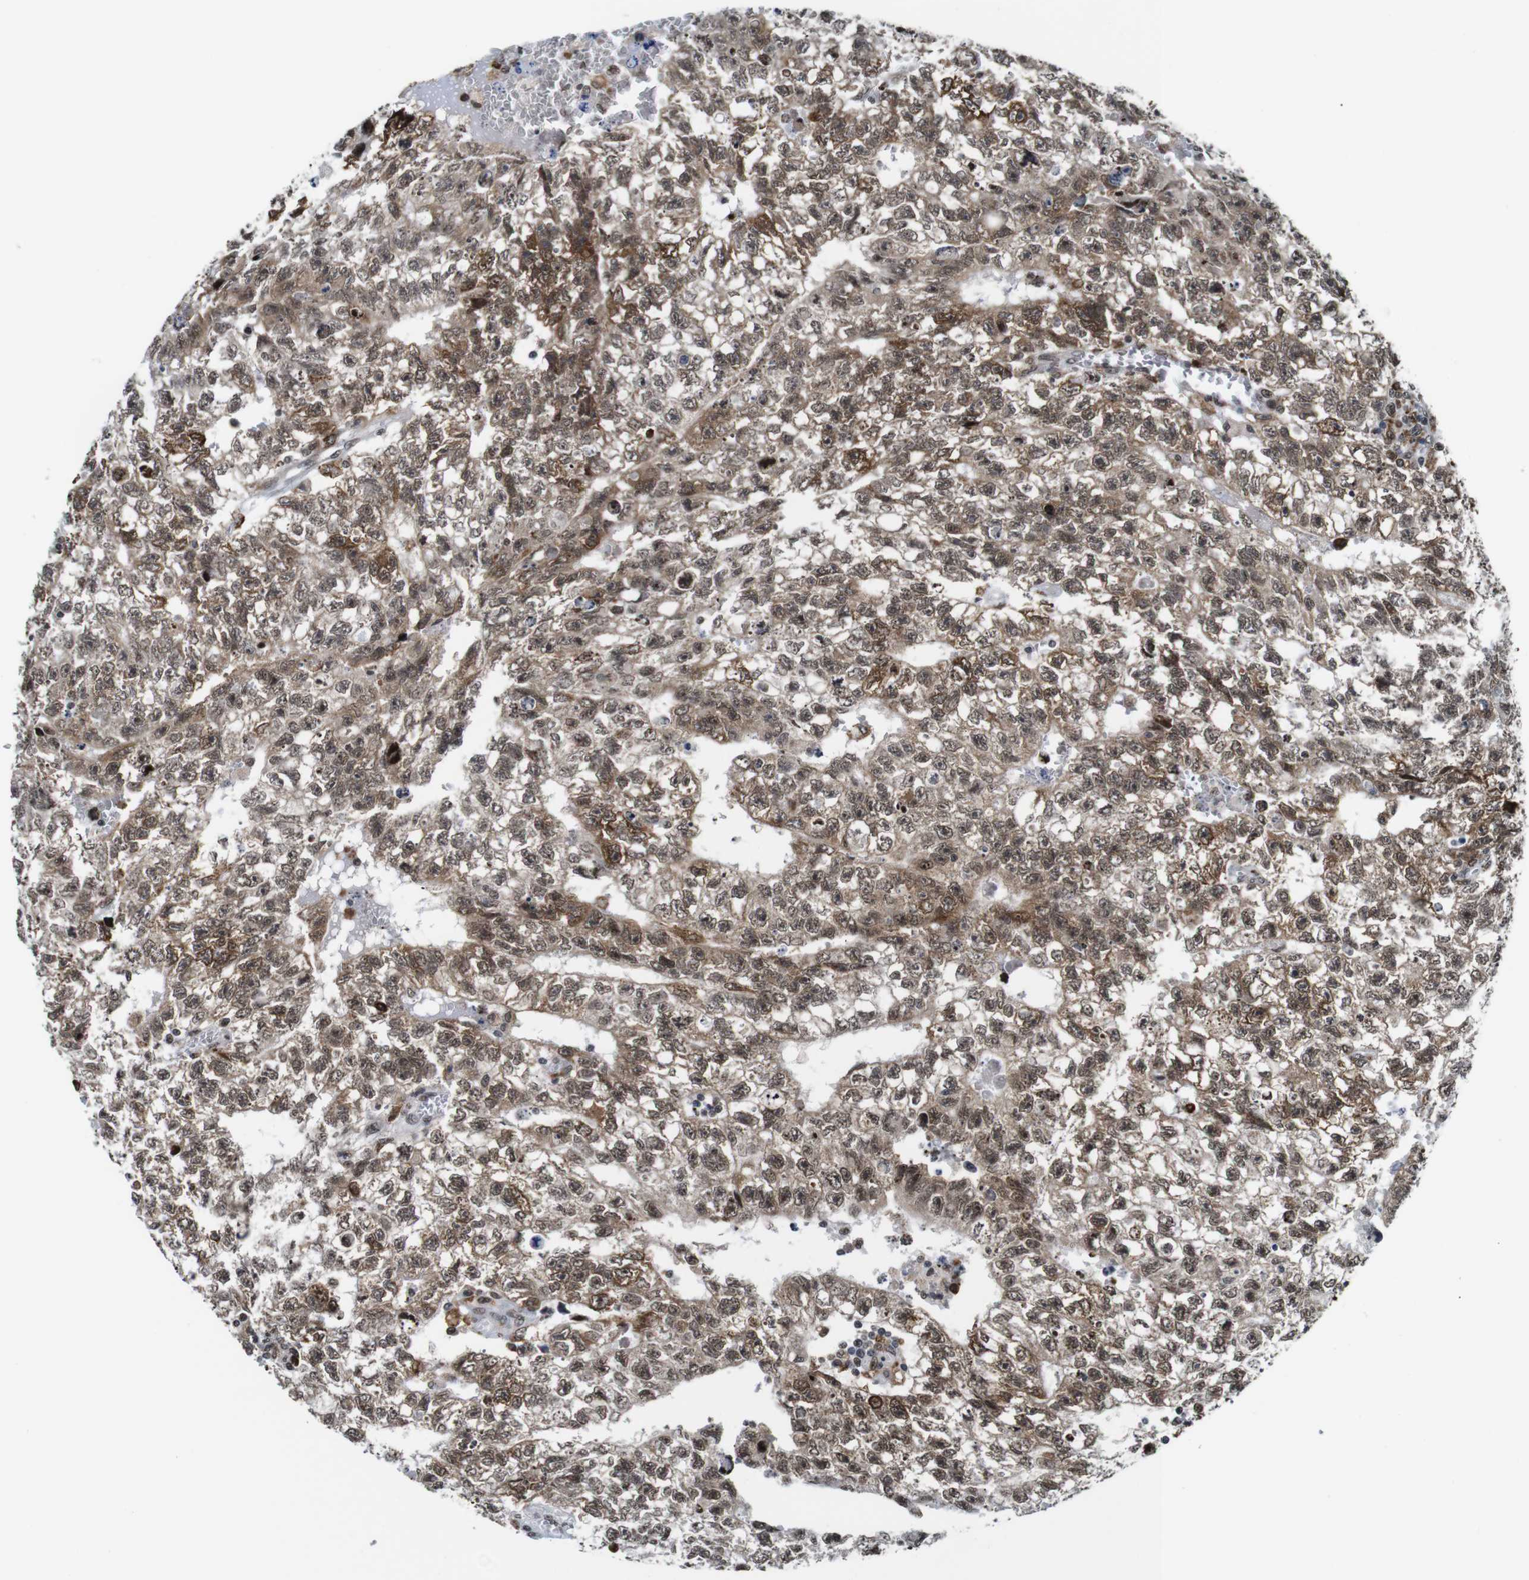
{"staining": {"intensity": "moderate", "quantity": ">75%", "location": "cytoplasmic/membranous,nuclear"}, "tissue": "testis cancer", "cell_type": "Tumor cells", "image_type": "cancer", "snomed": [{"axis": "morphology", "description": "Seminoma, NOS"}, {"axis": "morphology", "description": "Carcinoma, Embryonal, NOS"}, {"axis": "topography", "description": "Testis"}], "caption": "Immunohistochemistry (DAB (3,3'-diaminobenzidine)) staining of testis cancer reveals moderate cytoplasmic/membranous and nuclear protein staining in about >75% of tumor cells.", "gene": "EIF4G1", "patient": {"sex": "male", "age": 38}}